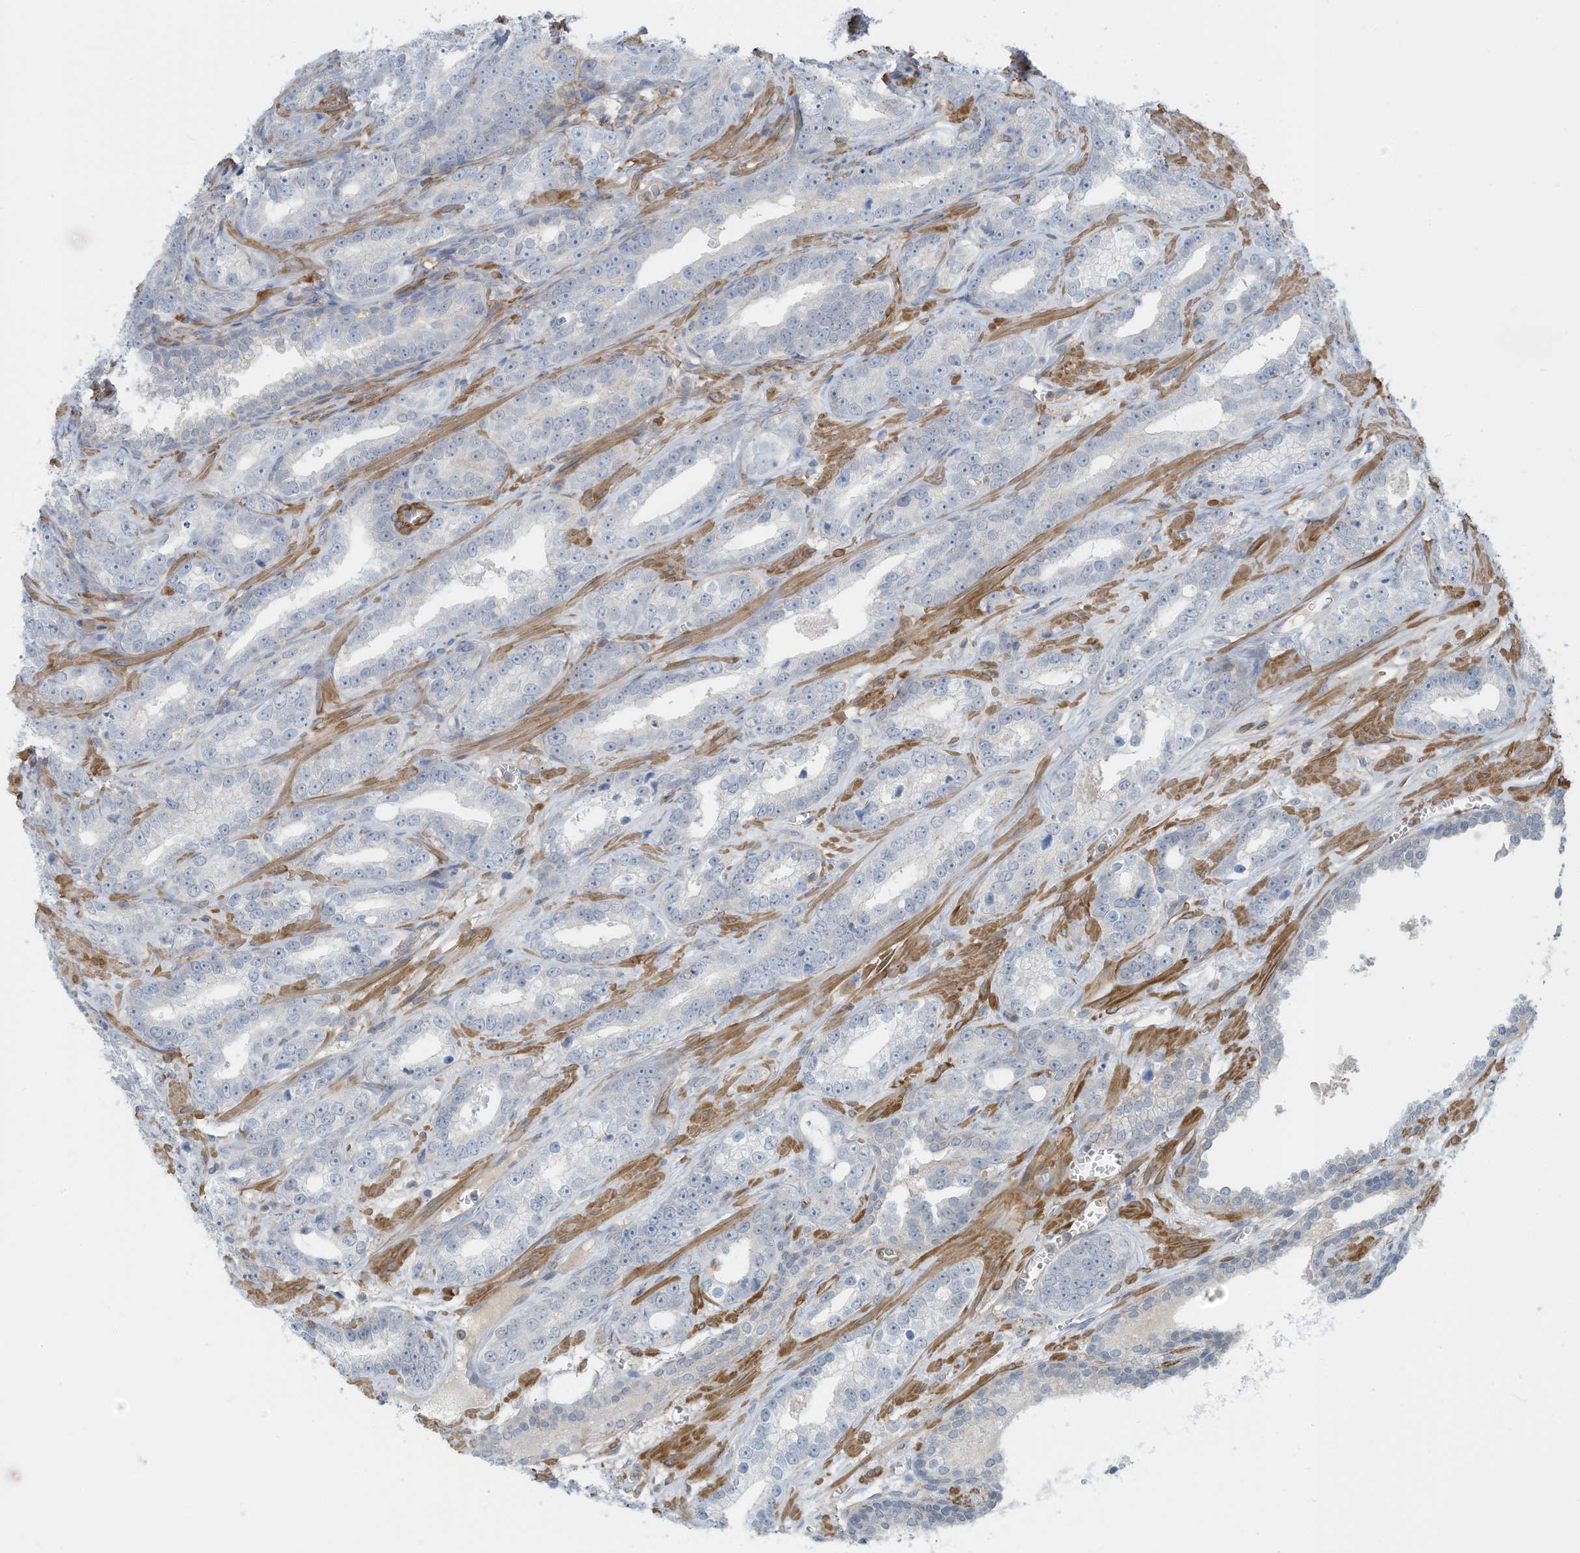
{"staining": {"intensity": "negative", "quantity": "none", "location": "none"}, "tissue": "prostate cancer", "cell_type": "Tumor cells", "image_type": "cancer", "snomed": [{"axis": "morphology", "description": "Adenocarcinoma, High grade"}, {"axis": "topography", "description": "Prostate"}], "caption": "This is an IHC image of human prostate adenocarcinoma (high-grade). There is no staining in tumor cells.", "gene": "ZNF846", "patient": {"sex": "male", "age": 62}}